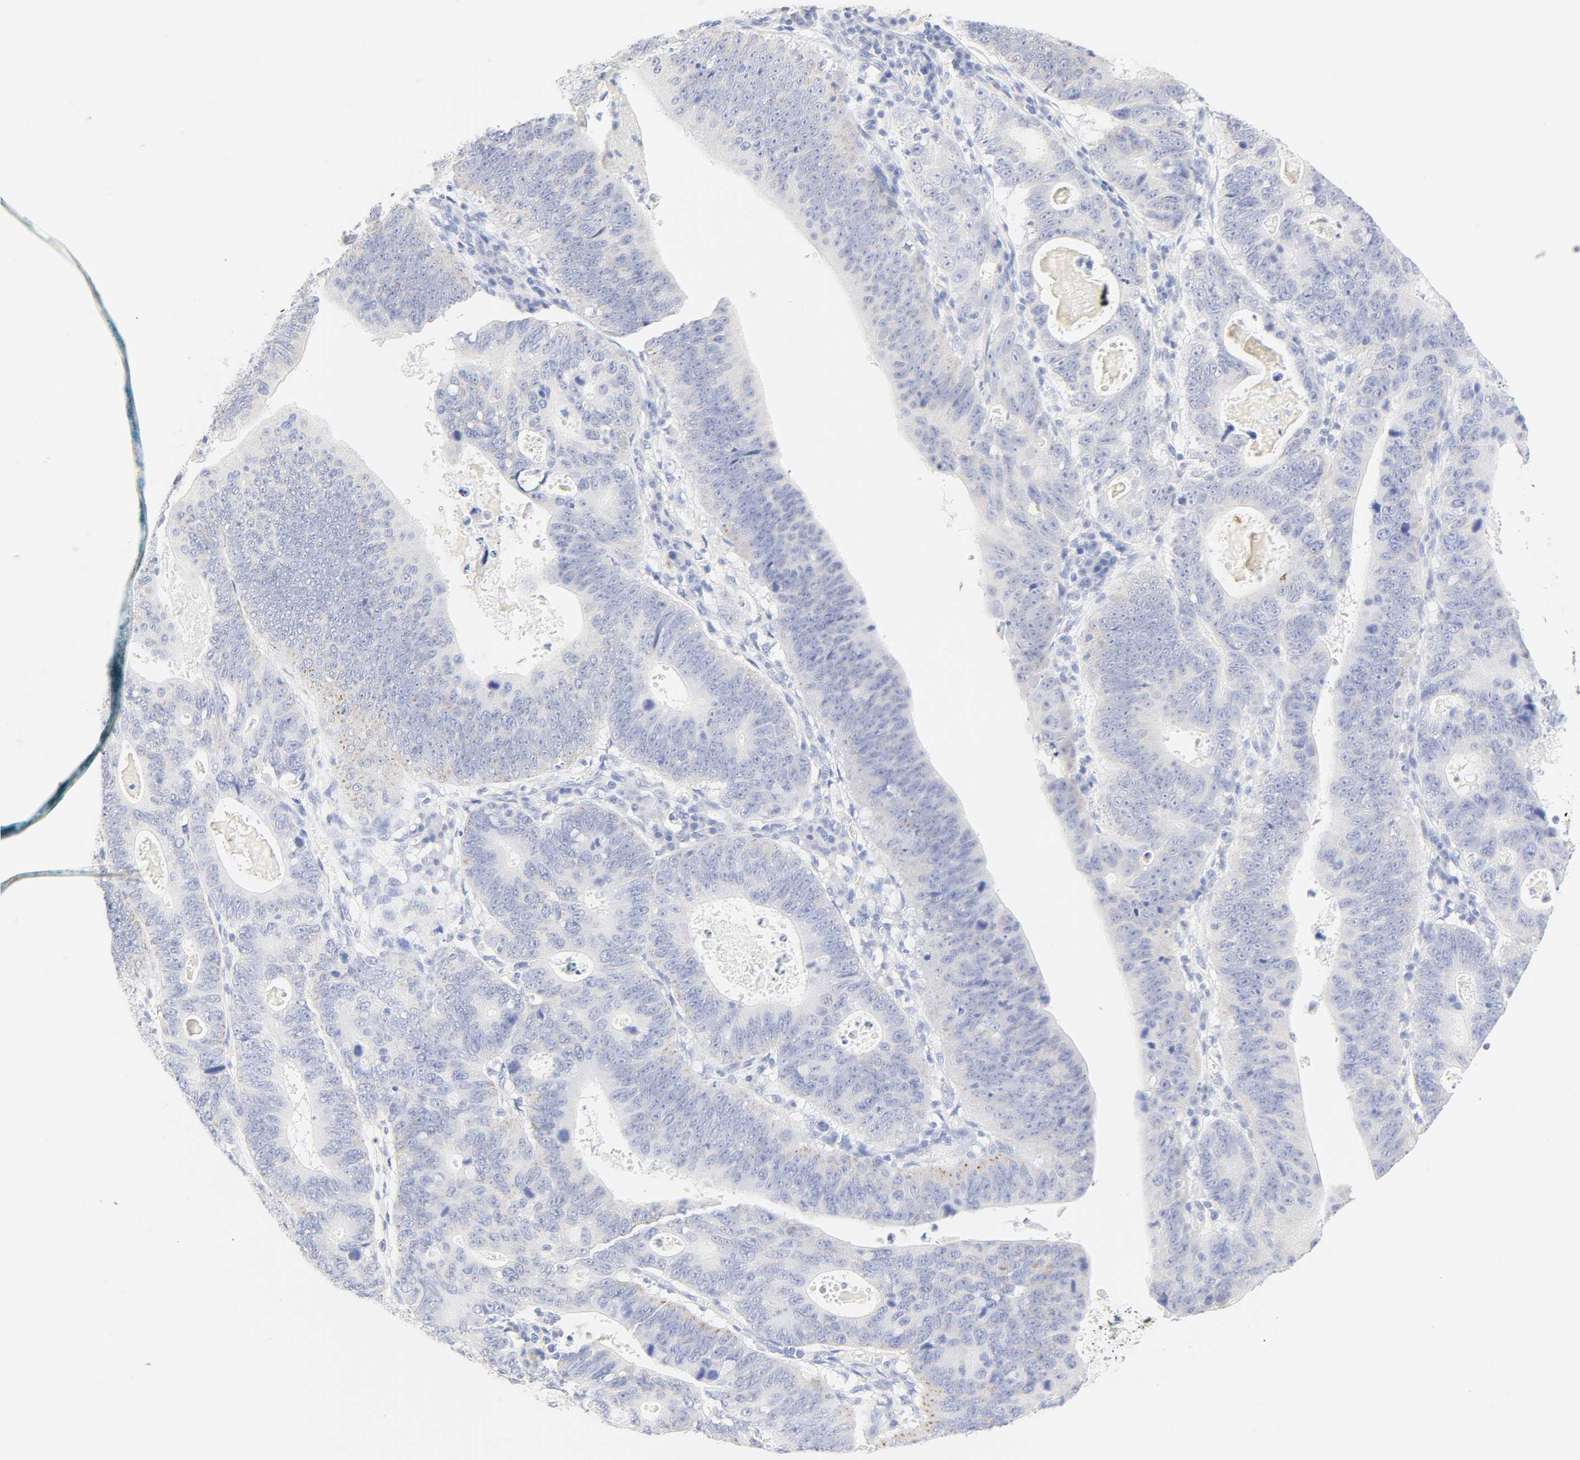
{"staining": {"intensity": "negative", "quantity": "none", "location": "none"}, "tissue": "stomach cancer", "cell_type": "Tumor cells", "image_type": "cancer", "snomed": [{"axis": "morphology", "description": "Adenocarcinoma, NOS"}, {"axis": "topography", "description": "Stomach"}], "caption": "Tumor cells show no significant positivity in adenocarcinoma (stomach). Nuclei are stained in blue.", "gene": "SLCO1B3", "patient": {"sex": "male", "age": 59}}